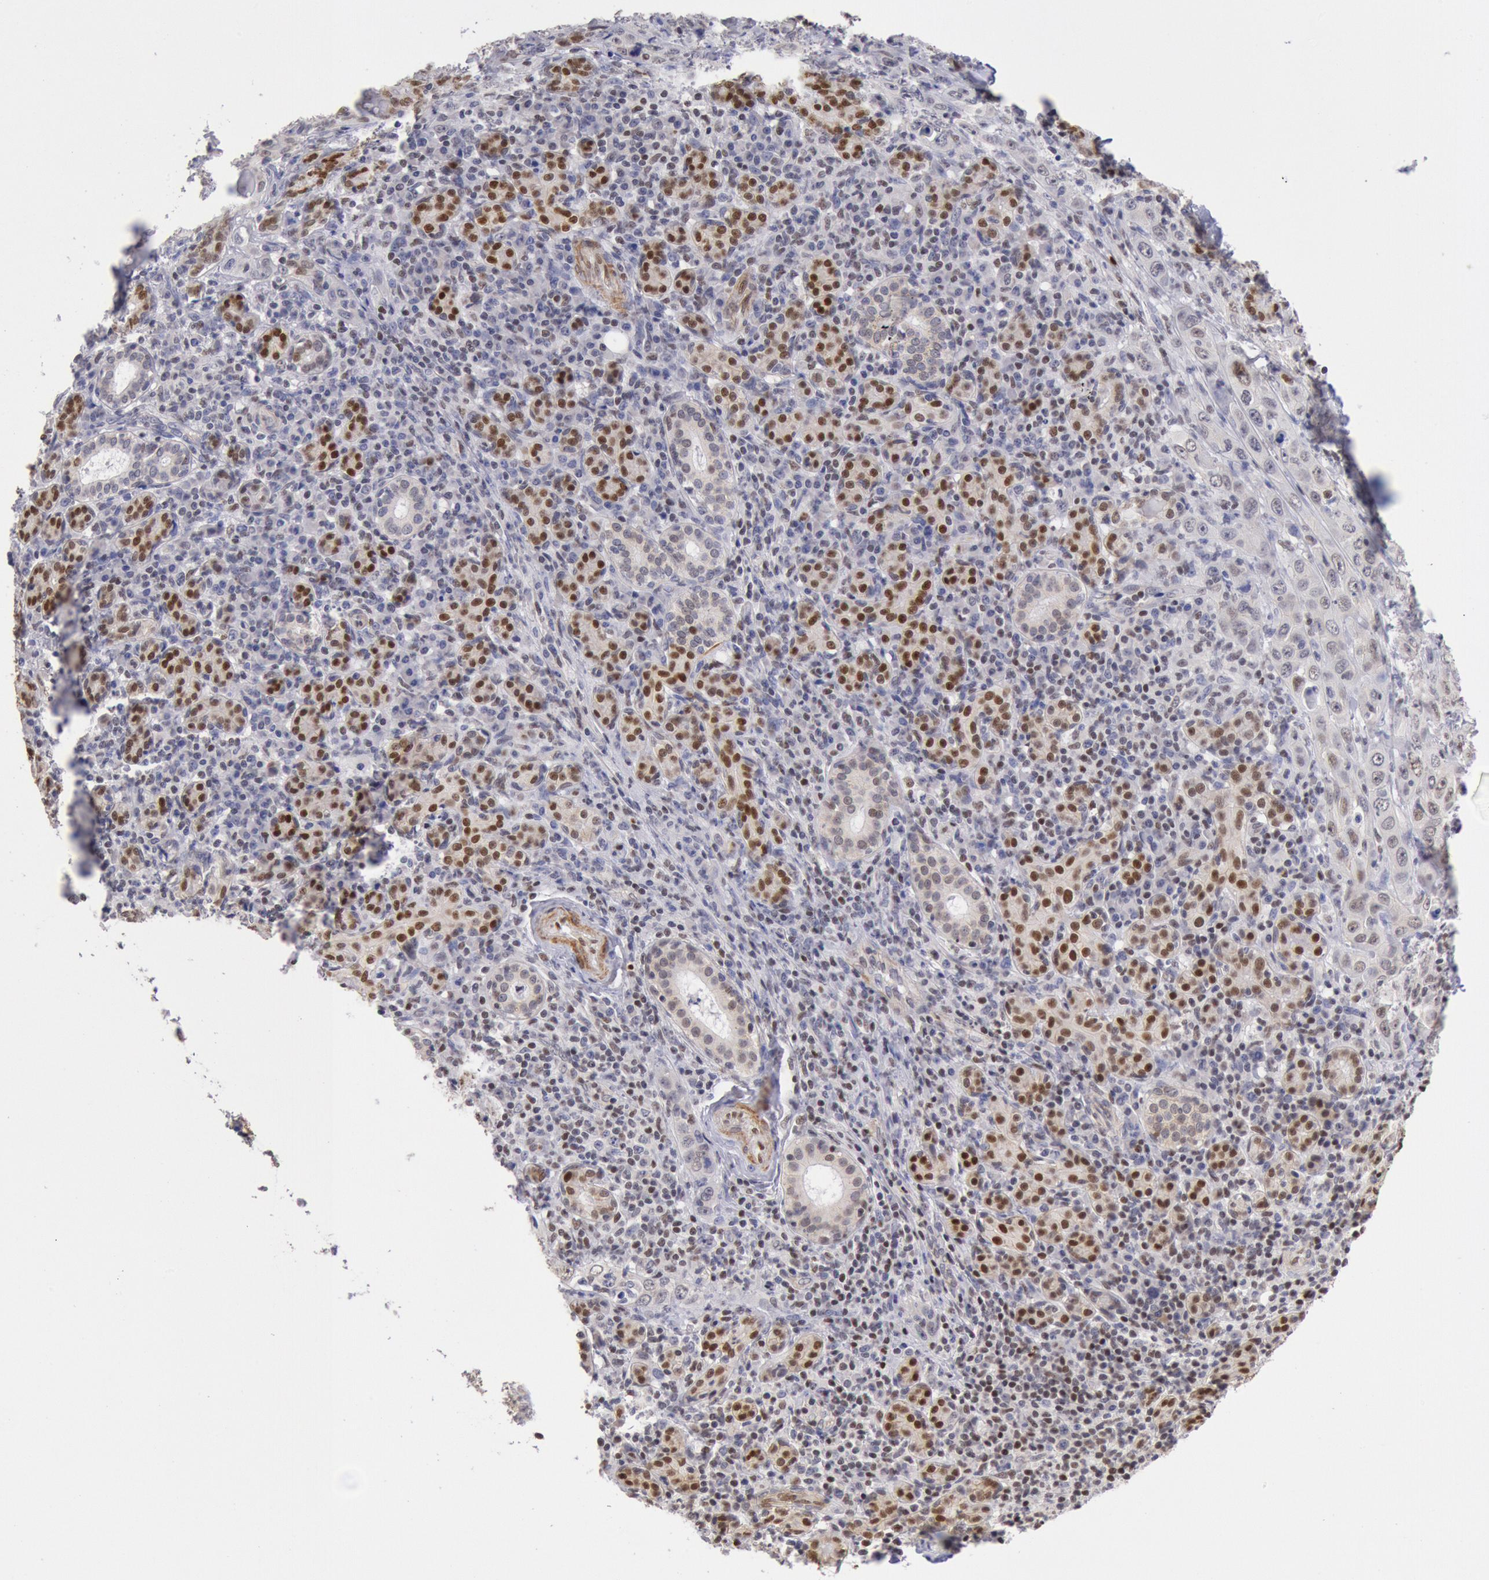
{"staining": {"intensity": "strong", "quantity": "25%-75%", "location": "nuclear"}, "tissue": "skin cancer", "cell_type": "Tumor cells", "image_type": "cancer", "snomed": [{"axis": "morphology", "description": "Squamous cell carcinoma, NOS"}, {"axis": "topography", "description": "Skin"}], "caption": "Immunohistochemical staining of skin squamous cell carcinoma reveals high levels of strong nuclear positivity in about 25%-75% of tumor cells.", "gene": "RPS6KA5", "patient": {"sex": "male", "age": 84}}